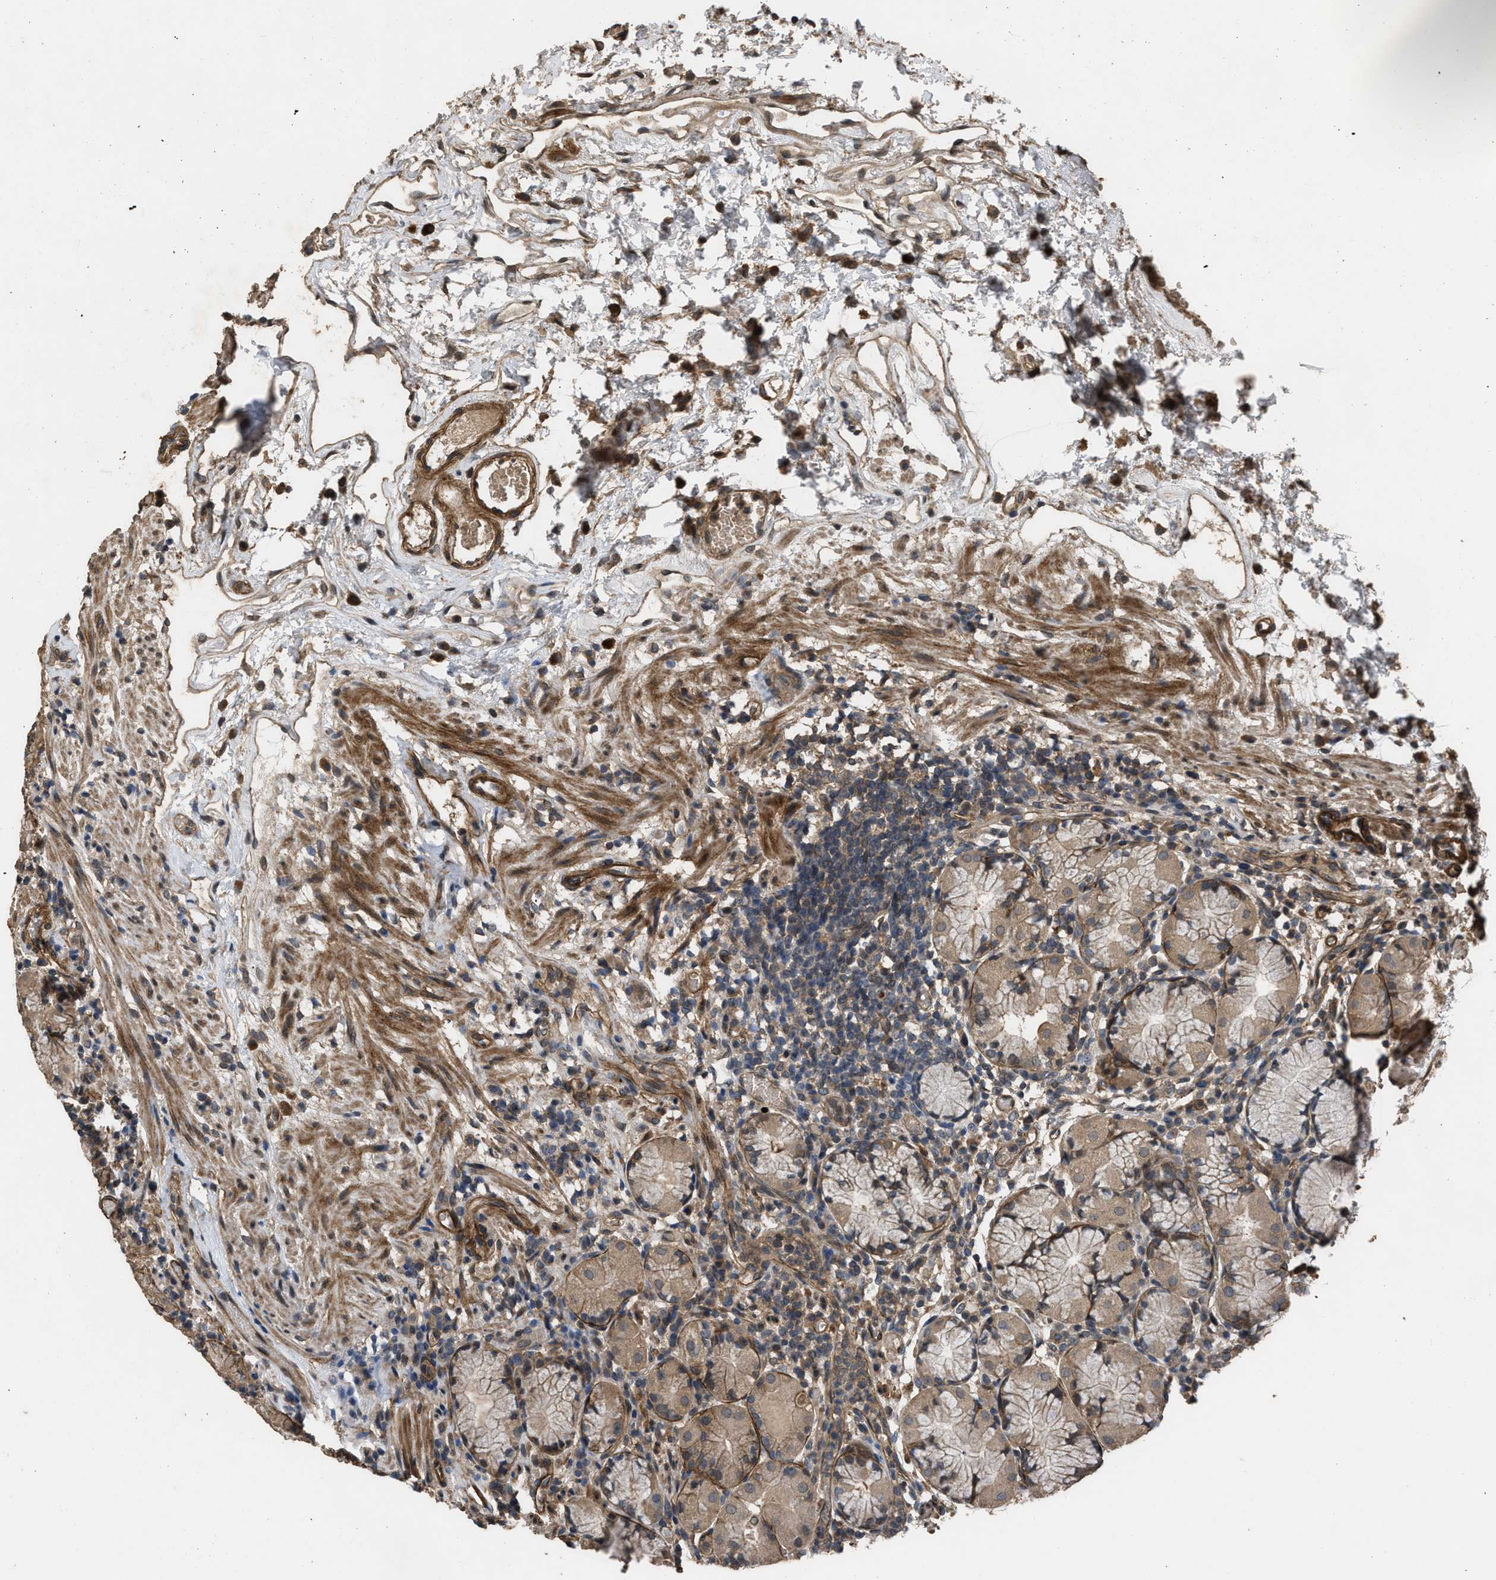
{"staining": {"intensity": "moderate", "quantity": ">75%", "location": "cytoplasmic/membranous"}, "tissue": "stomach", "cell_type": "Glandular cells", "image_type": "normal", "snomed": [{"axis": "morphology", "description": "Normal tissue, NOS"}, {"axis": "topography", "description": "Stomach"}, {"axis": "topography", "description": "Stomach, lower"}], "caption": "Unremarkable stomach shows moderate cytoplasmic/membranous positivity in approximately >75% of glandular cells.", "gene": "UTRN", "patient": {"sex": "female", "age": 75}}